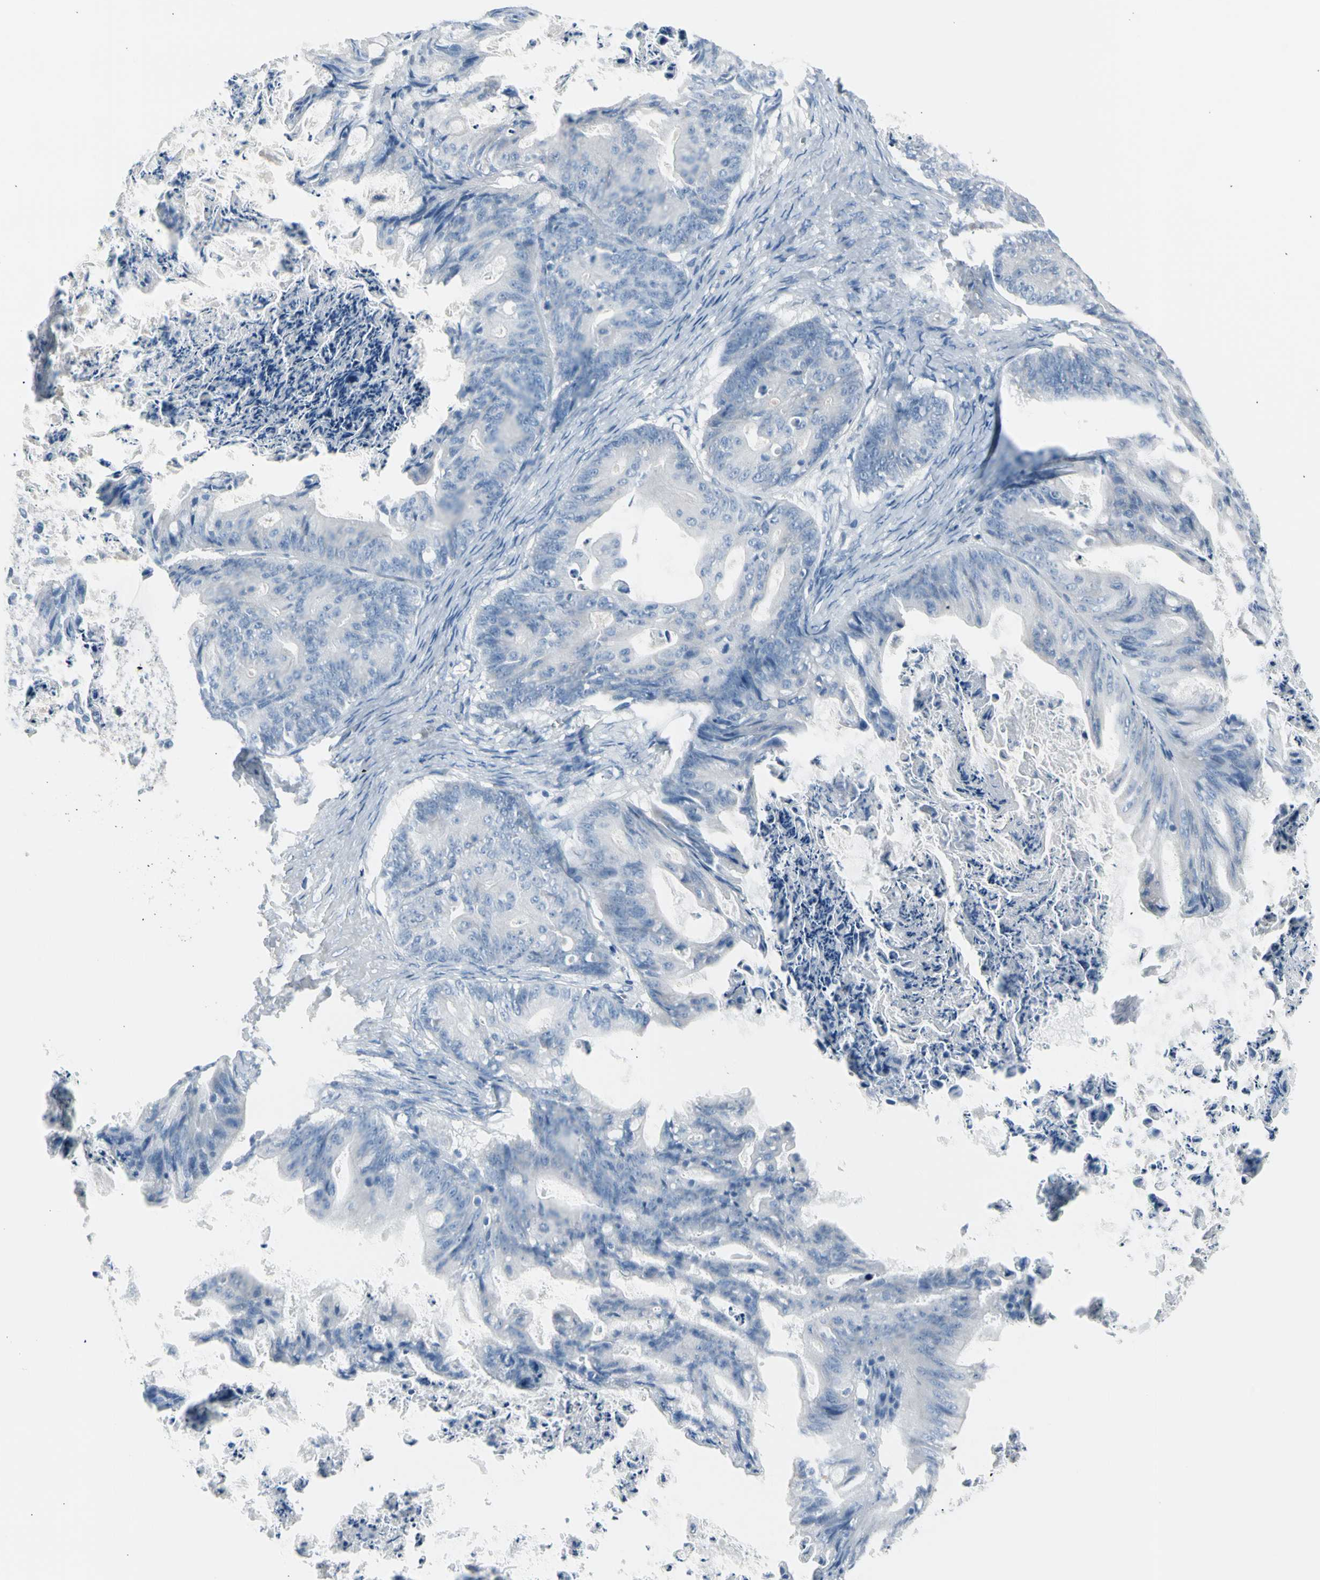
{"staining": {"intensity": "negative", "quantity": "none", "location": "none"}, "tissue": "ovarian cancer", "cell_type": "Tumor cells", "image_type": "cancer", "snomed": [{"axis": "morphology", "description": "Cystadenocarcinoma, mucinous, NOS"}, {"axis": "topography", "description": "Ovary"}], "caption": "Immunohistochemical staining of human ovarian cancer (mucinous cystadenocarcinoma) reveals no significant expression in tumor cells.", "gene": "TPO", "patient": {"sex": "female", "age": 37}}